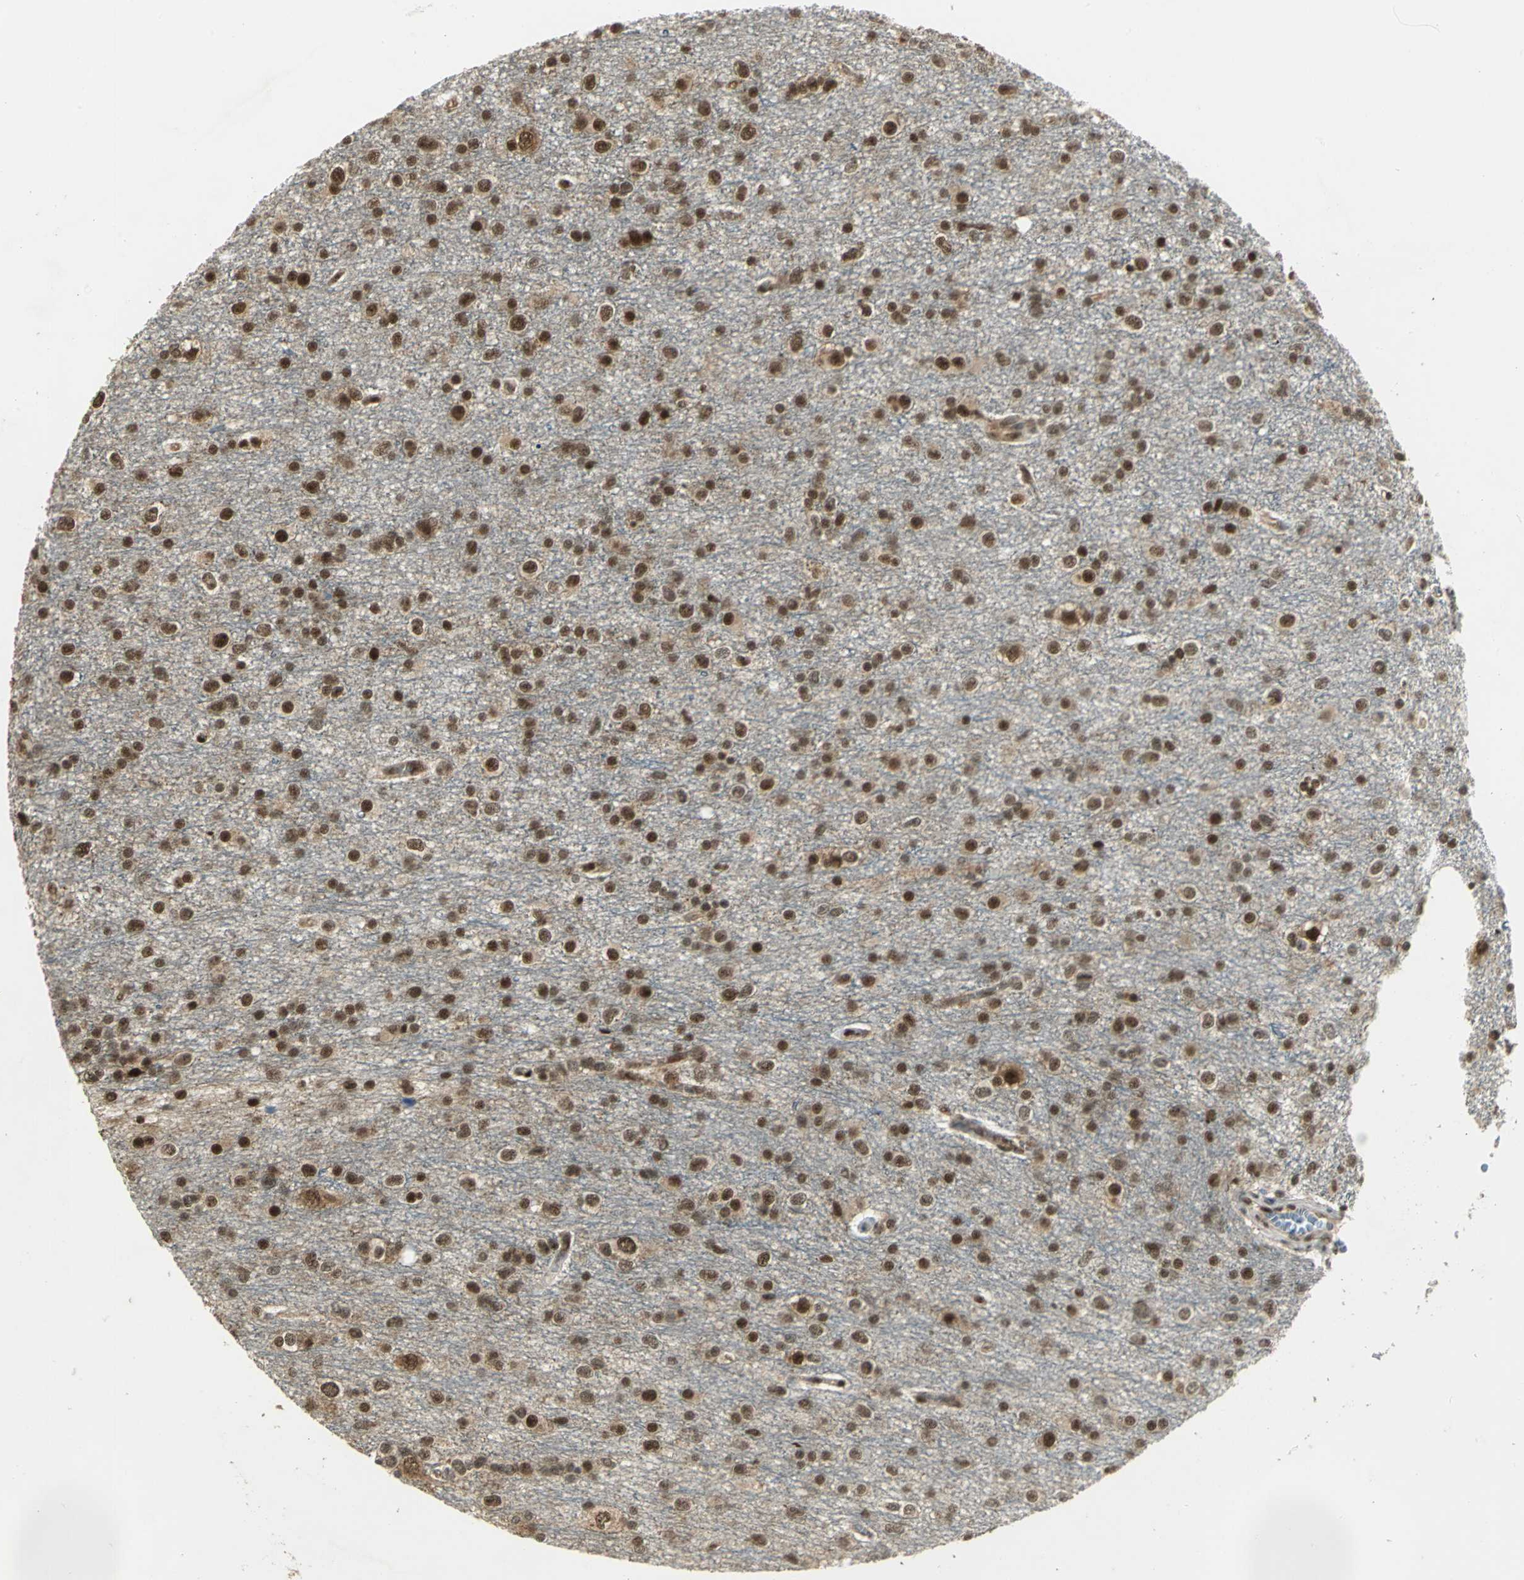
{"staining": {"intensity": "strong", "quantity": ">75%", "location": "nuclear"}, "tissue": "glioma", "cell_type": "Tumor cells", "image_type": "cancer", "snomed": [{"axis": "morphology", "description": "Glioma, malignant, Low grade"}, {"axis": "topography", "description": "Brain"}], "caption": "This micrograph exhibits glioma stained with immunohistochemistry to label a protein in brown. The nuclear of tumor cells show strong positivity for the protein. Nuclei are counter-stained blue.", "gene": "DDX5", "patient": {"sex": "male", "age": 42}}